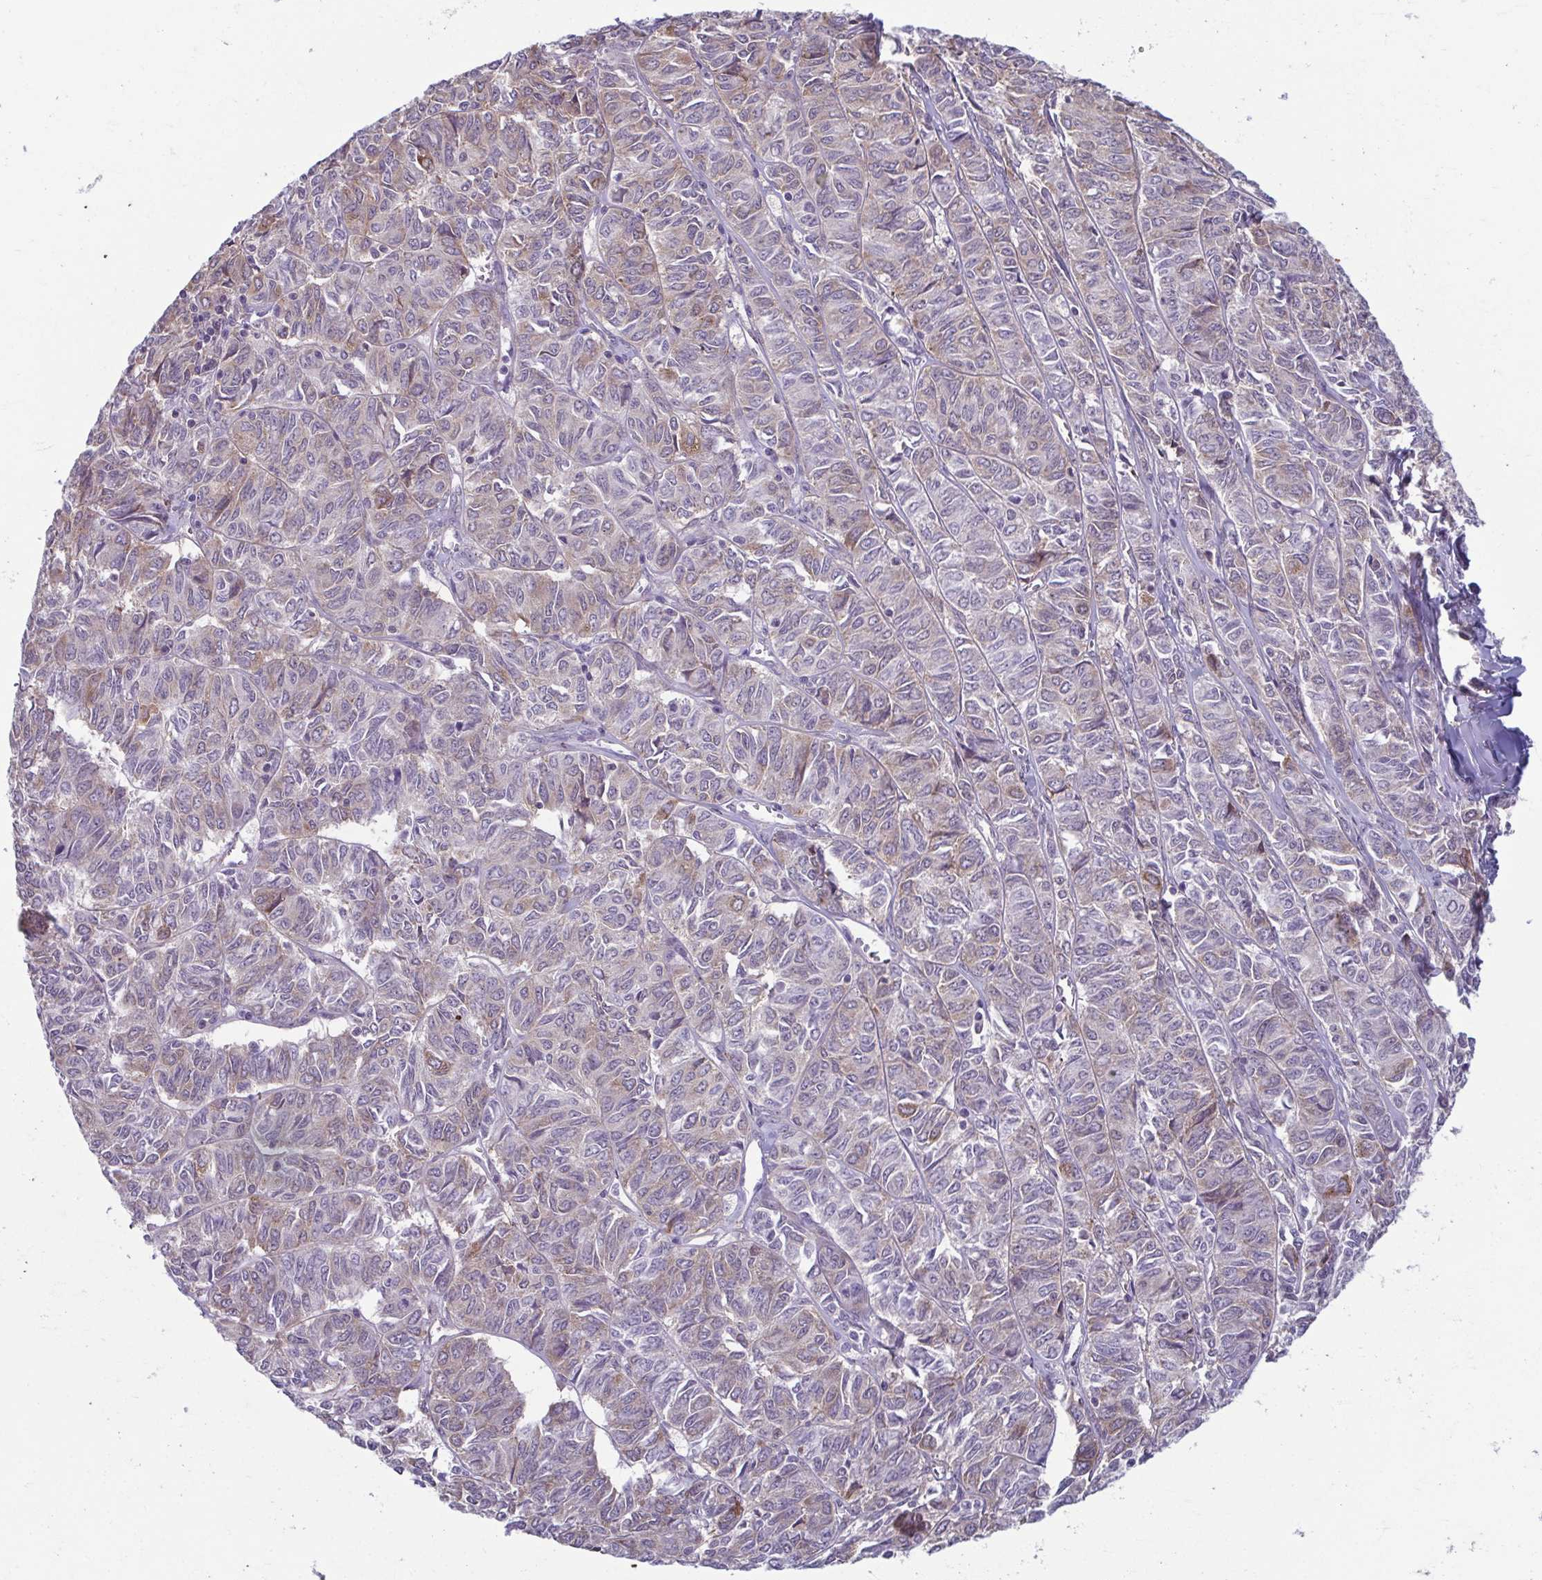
{"staining": {"intensity": "weak", "quantity": "<25%", "location": "cytoplasmic/membranous"}, "tissue": "ovarian cancer", "cell_type": "Tumor cells", "image_type": "cancer", "snomed": [{"axis": "morphology", "description": "Carcinoma, endometroid"}, {"axis": "topography", "description": "Ovary"}], "caption": "Tumor cells show no significant protein staining in ovarian cancer (endometroid carcinoma).", "gene": "TMEM108", "patient": {"sex": "female", "age": 80}}